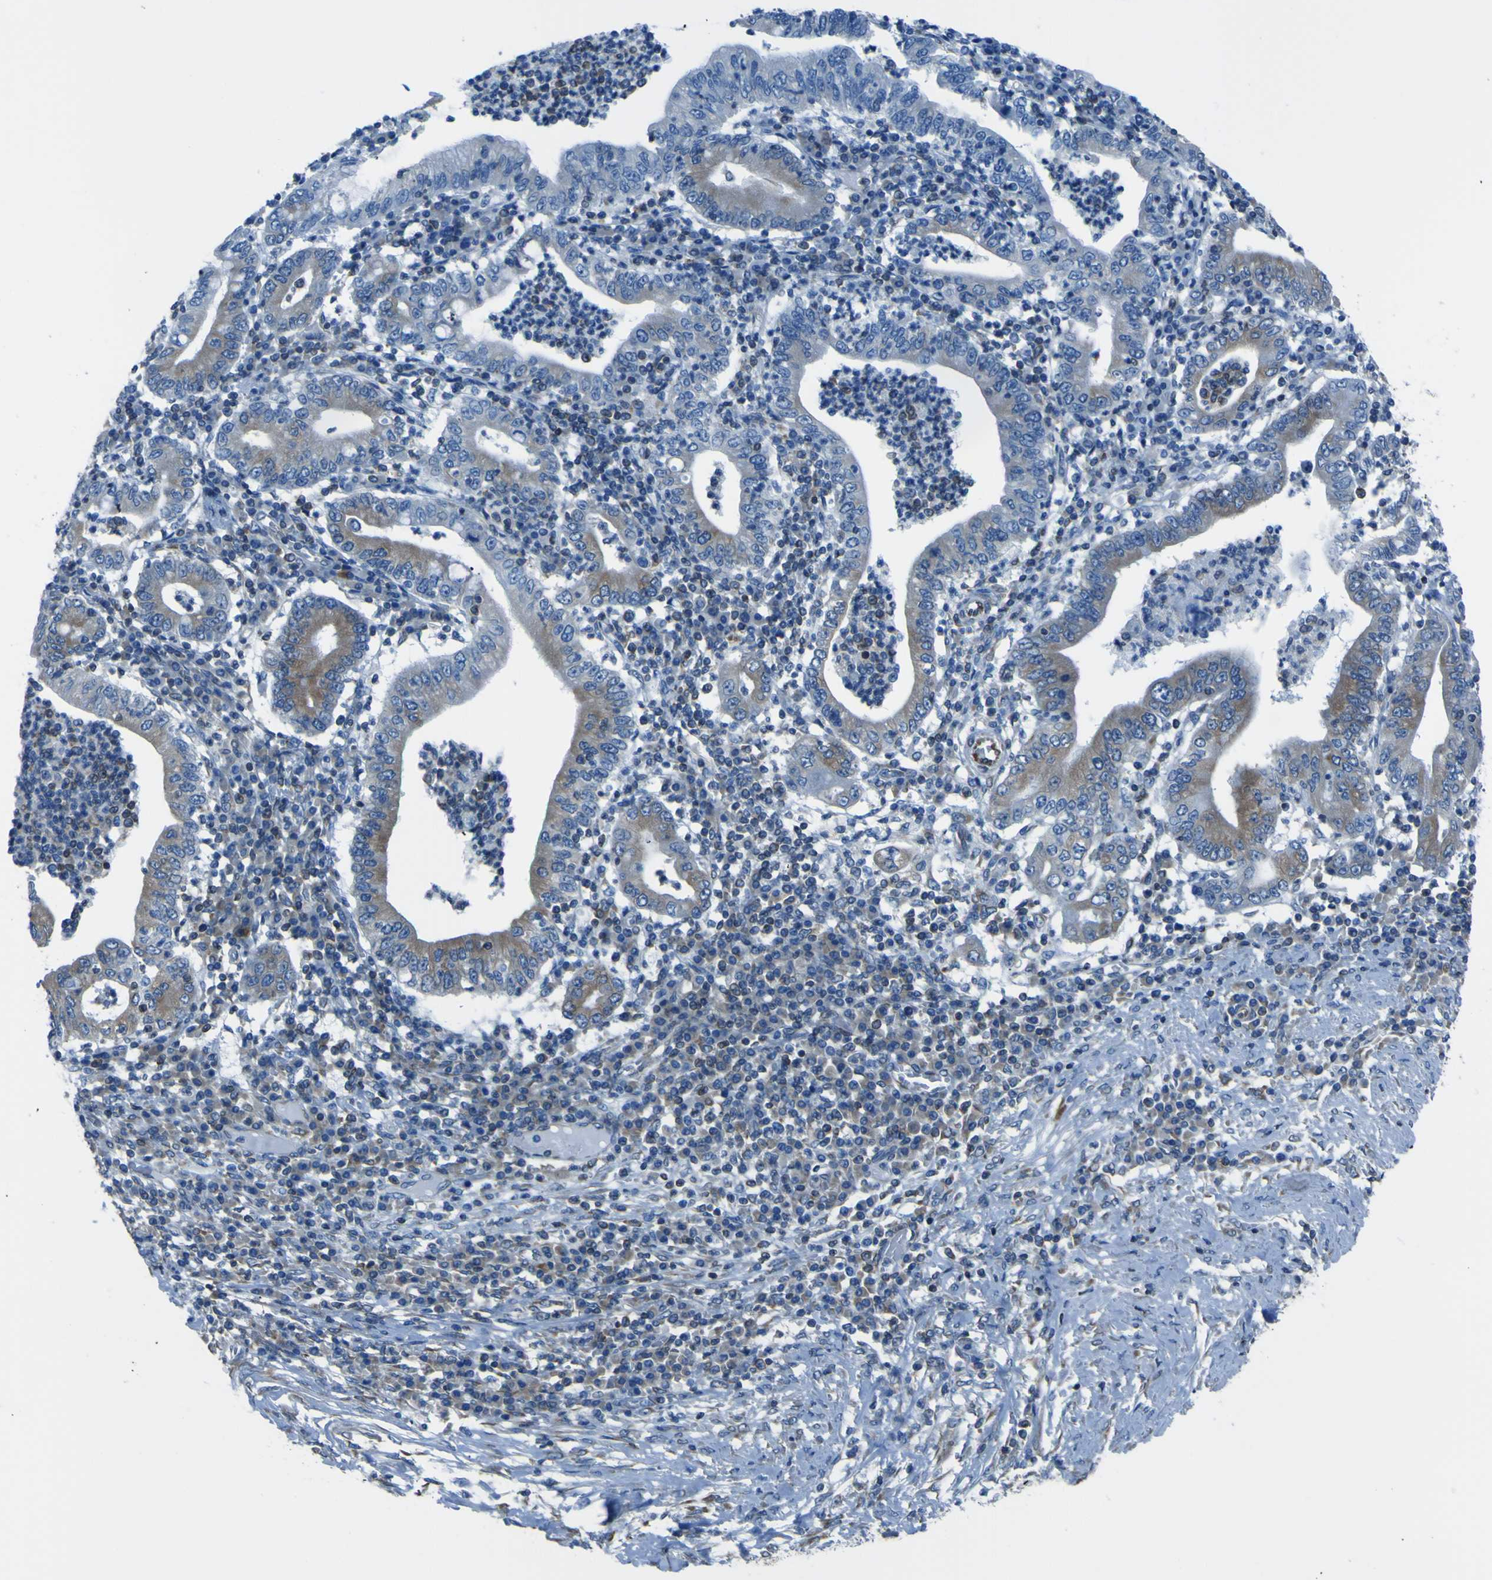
{"staining": {"intensity": "moderate", "quantity": "25%-75%", "location": "cytoplasmic/membranous"}, "tissue": "stomach cancer", "cell_type": "Tumor cells", "image_type": "cancer", "snomed": [{"axis": "morphology", "description": "Normal tissue, NOS"}, {"axis": "morphology", "description": "Adenocarcinoma, NOS"}, {"axis": "topography", "description": "Esophagus"}, {"axis": "topography", "description": "Stomach, upper"}, {"axis": "topography", "description": "Peripheral nerve tissue"}], "caption": "Stomach cancer (adenocarcinoma) stained with a brown dye demonstrates moderate cytoplasmic/membranous positive expression in about 25%-75% of tumor cells.", "gene": "STIM1", "patient": {"sex": "male", "age": 62}}